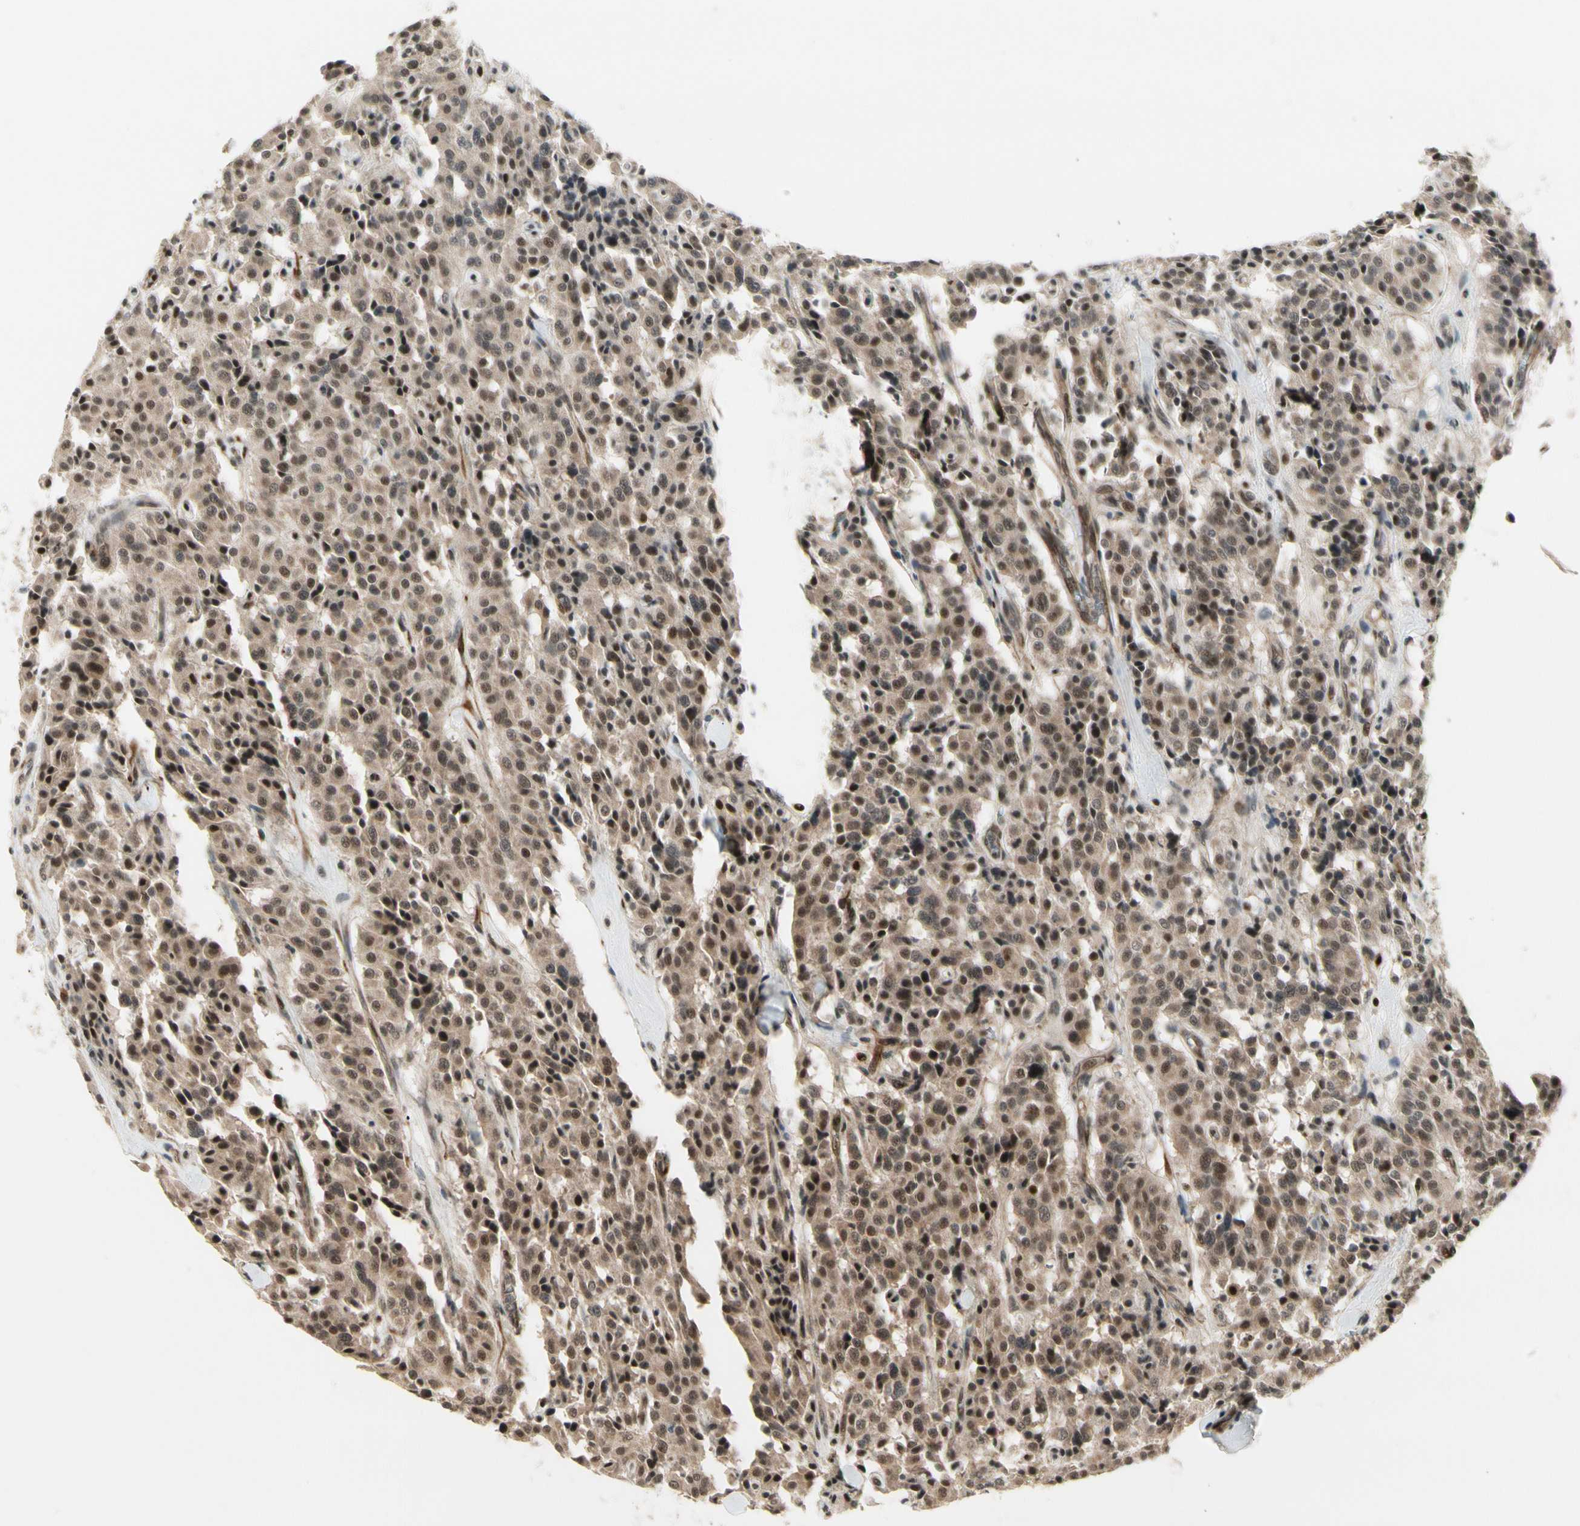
{"staining": {"intensity": "moderate", "quantity": "25%-75%", "location": "nuclear"}, "tissue": "carcinoid", "cell_type": "Tumor cells", "image_type": "cancer", "snomed": [{"axis": "morphology", "description": "Carcinoid, malignant, NOS"}, {"axis": "topography", "description": "Lung"}], "caption": "Malignant carcinoid was stained to show a protein in brown. There is medium levels of moderate nuclear positivity in approximately 25%-75% of tumor cells. (IHC, brightfield microscopy, high magnification).", "gene": "CDK11A", "patient": {"sex": "male", "age": 30}}